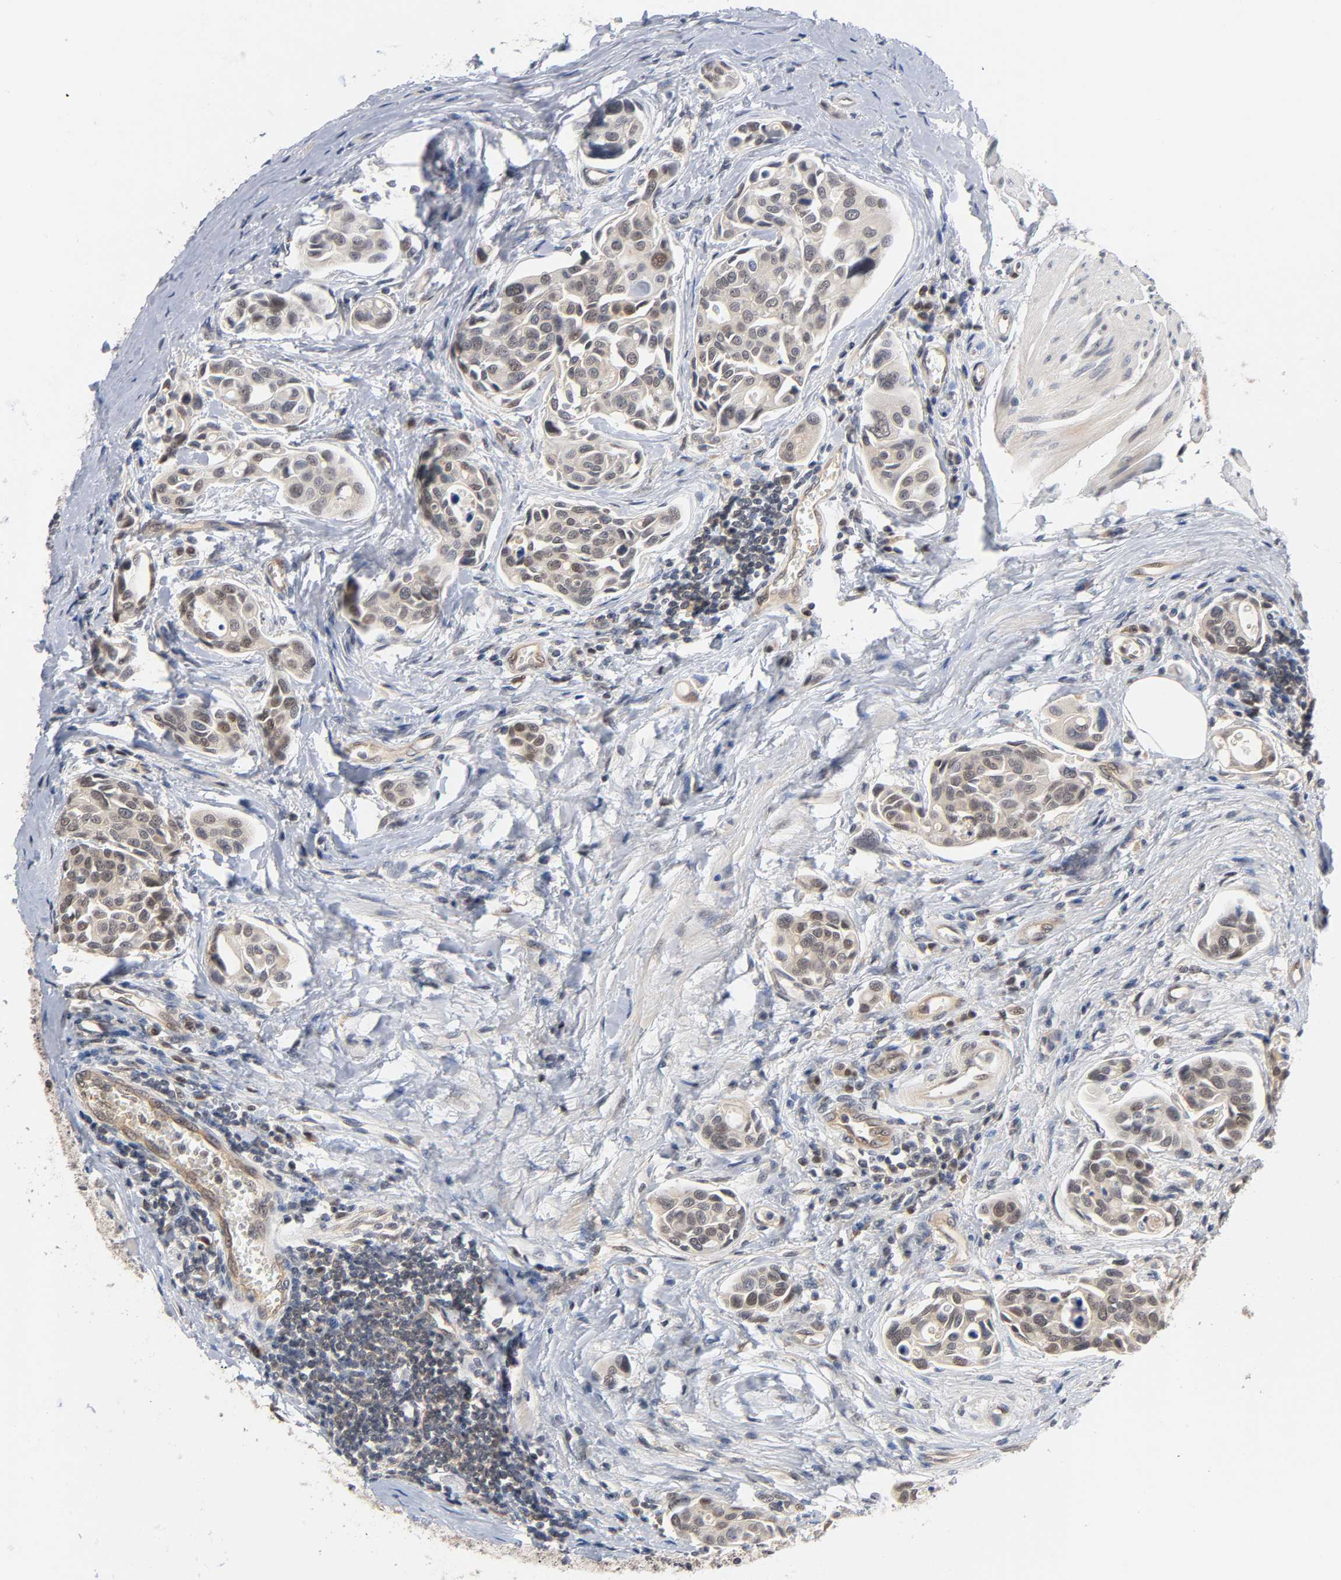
{"staining": {"intensity": "weak", "quantity": ">75%", "location": "cytoplasmic/membranous"}, "tissue": "urothelial cancer", "cell_type": "Tumor cells", "image_type": "cancer", "snomed": [{"axis": "morphology", "description": "Urothelial carcinoma, High grade"}, {"axis": "topography", "description": "Urinary bladder"}], "caption": "The histopathology image demonstrates a brown stain indicating the presence of a protein in the cytoplasmic/membranous of tumor cells in urothelial carcinoma (high-grade).", "gene": "PRKAB1", "patient": {"sex": "male", "age": 78}}